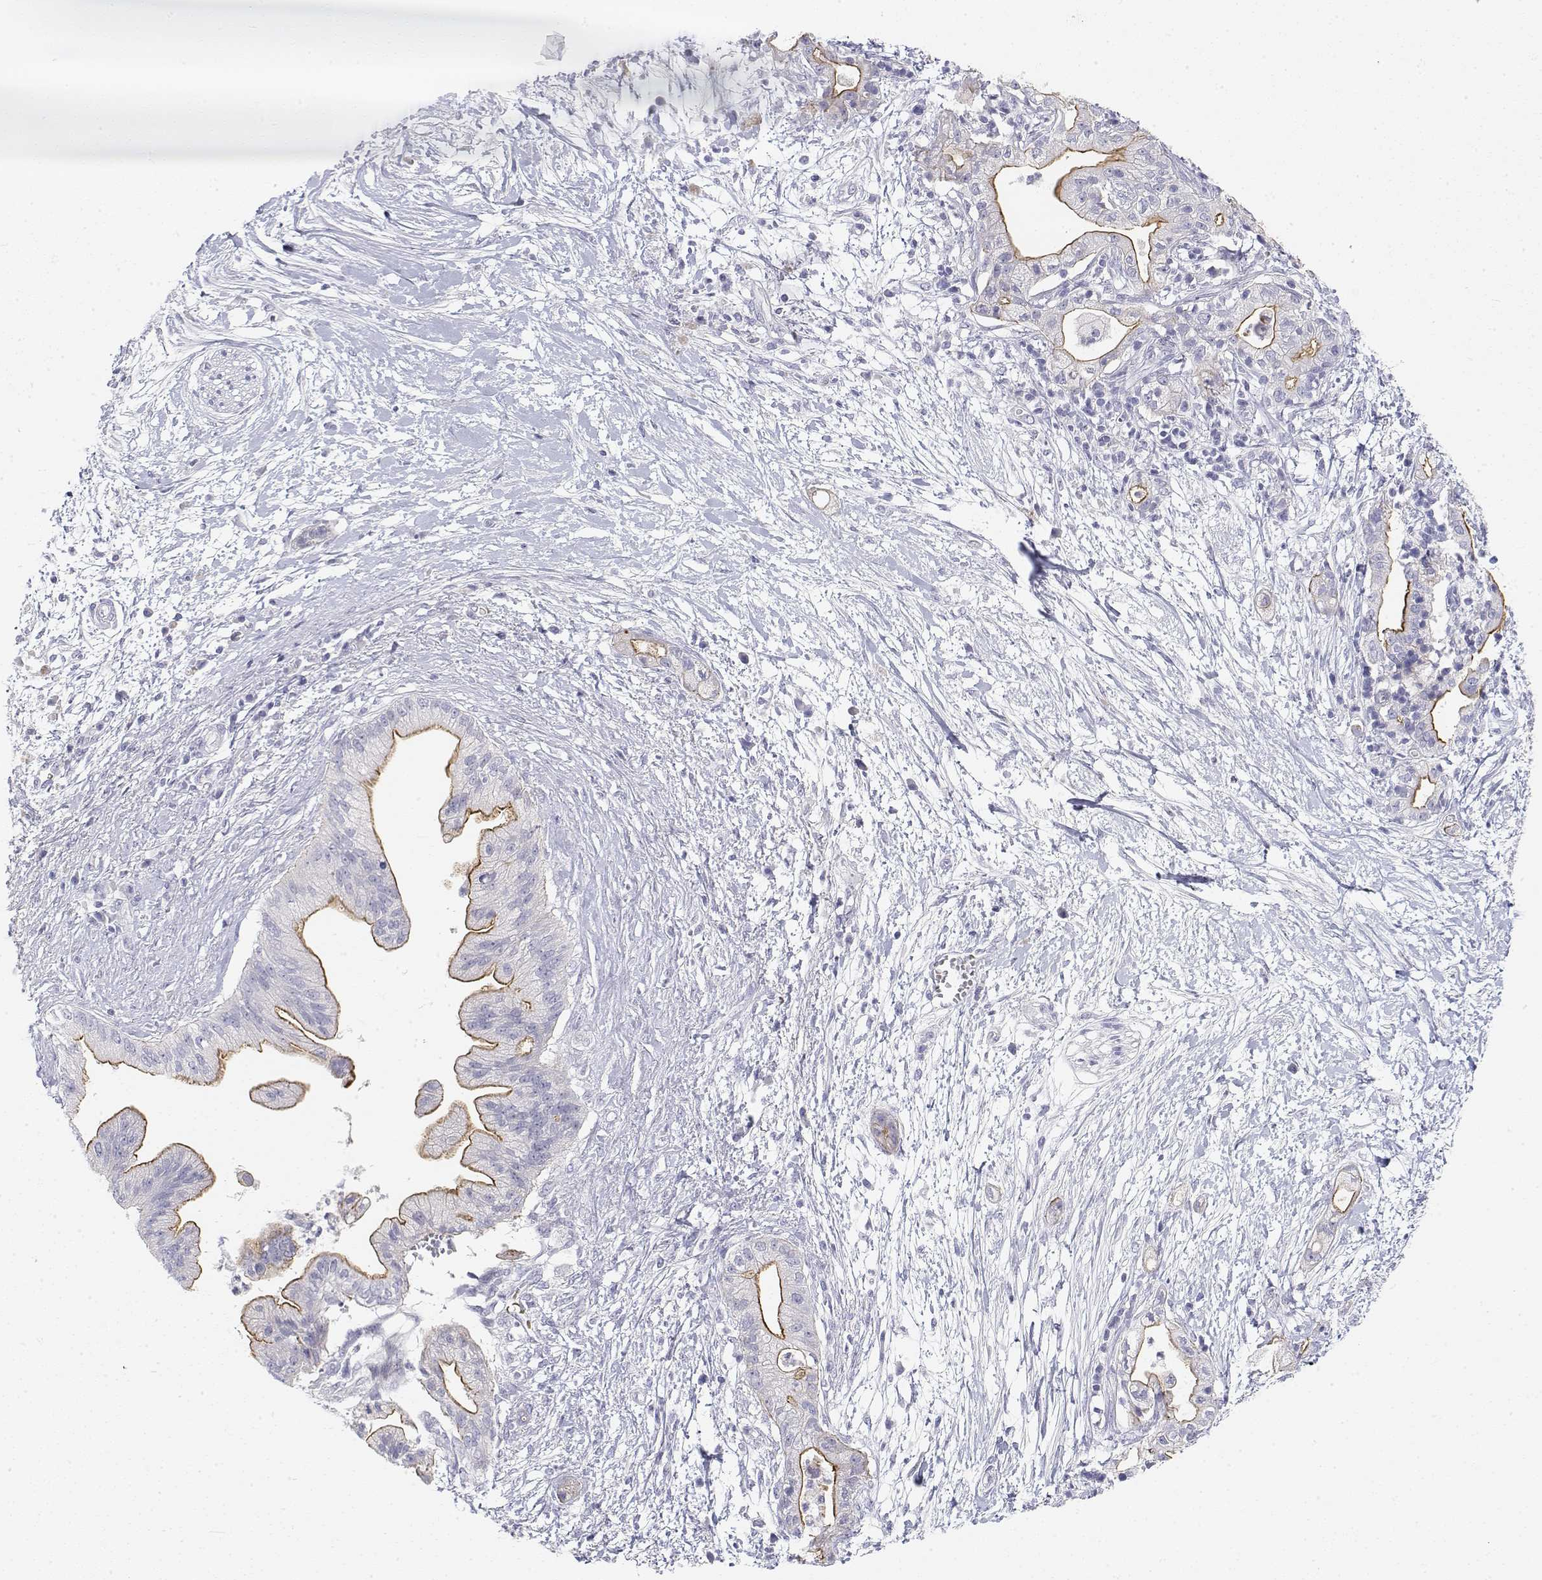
{"staining": {"intensity": "moderate", "quantity": "<25%", "location": "cytoplasmic/membranous"}, "tissue": "pancreatic cancer", "cell_type": "Tumor cells", "image_type": "cancer", "snomed": [{"axis": "morphology", "description": "Normal tissue, NOS"}, {"axis": "morphology", "description": "Adenocarcinoma, NOS"}, {"axis": "topography", "description": "Lymph node"}, {"axis": "topography", "description": "Pancreas"}], "caption": "There is low levels of moderate cytoplasmic/membranous positivity in tumor cells of adenocarcinoma (pancreatic), as demonstrated by immunohistochemical staining (brown color).", "gene": "MISP", "patient": {"sex": "female", "age": 58}}